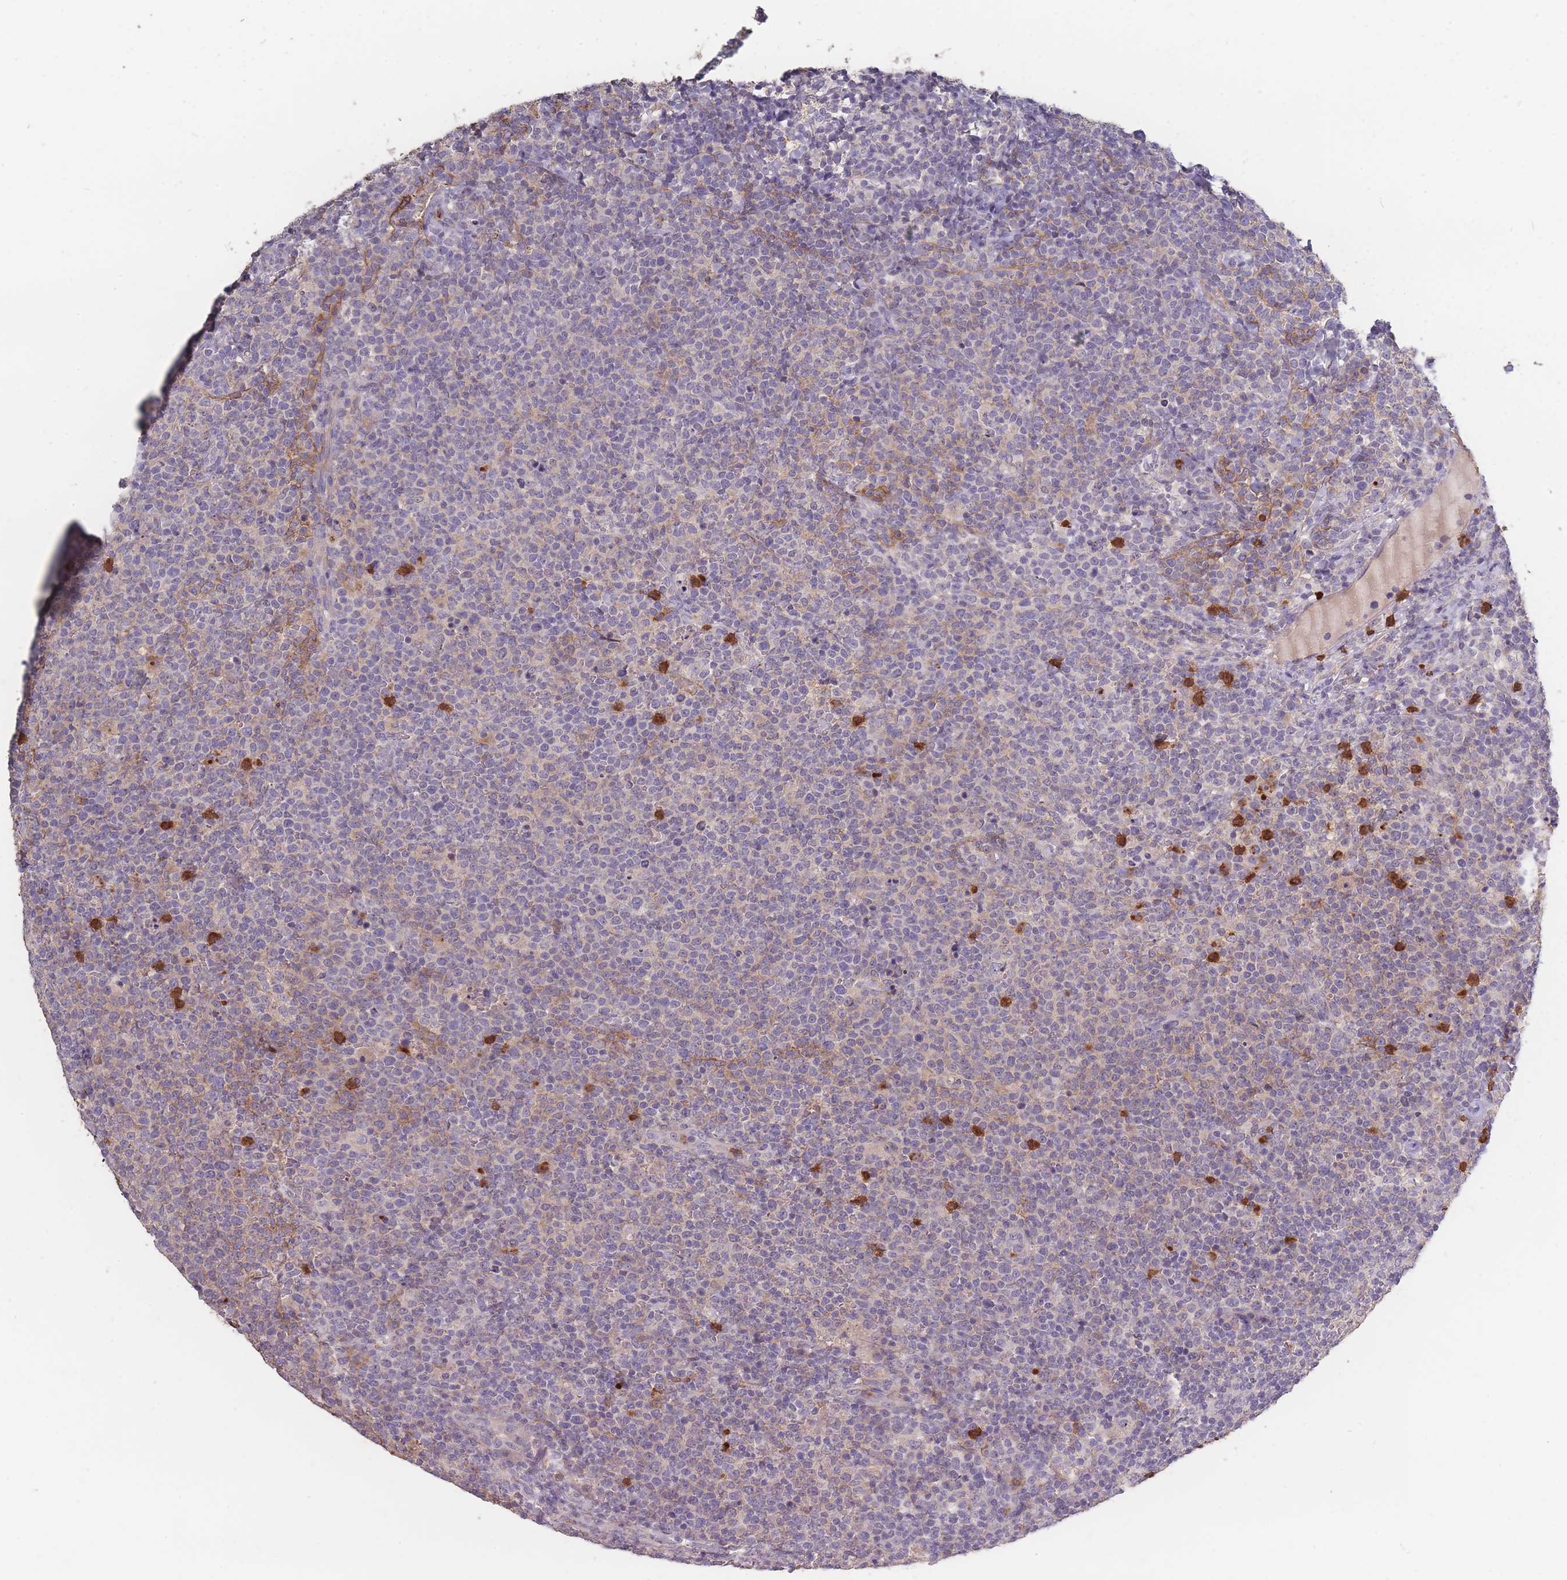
{"staining": {"intensity": "negative", "quantity": "none", "location": "none"}, "tissue": "lymphoma", "cell_type": "Tumor cells", "image_type": "cancer", "snomed": [{"axis": "morphology", "description": "Malignant lymphoma, non-Hodgkin's type, High grade"}, {"axis": "topography", "description": "Lymph node"}], "caption": "This photomicrograph is of lymphoma stained with immunohistochemistry (IHC) to label a protein in brown with the nuclei are counter-stained blue. There is no staining in tumor cells.", "gene": "BST1", "patient": {"sex": "male", "age": 61}}